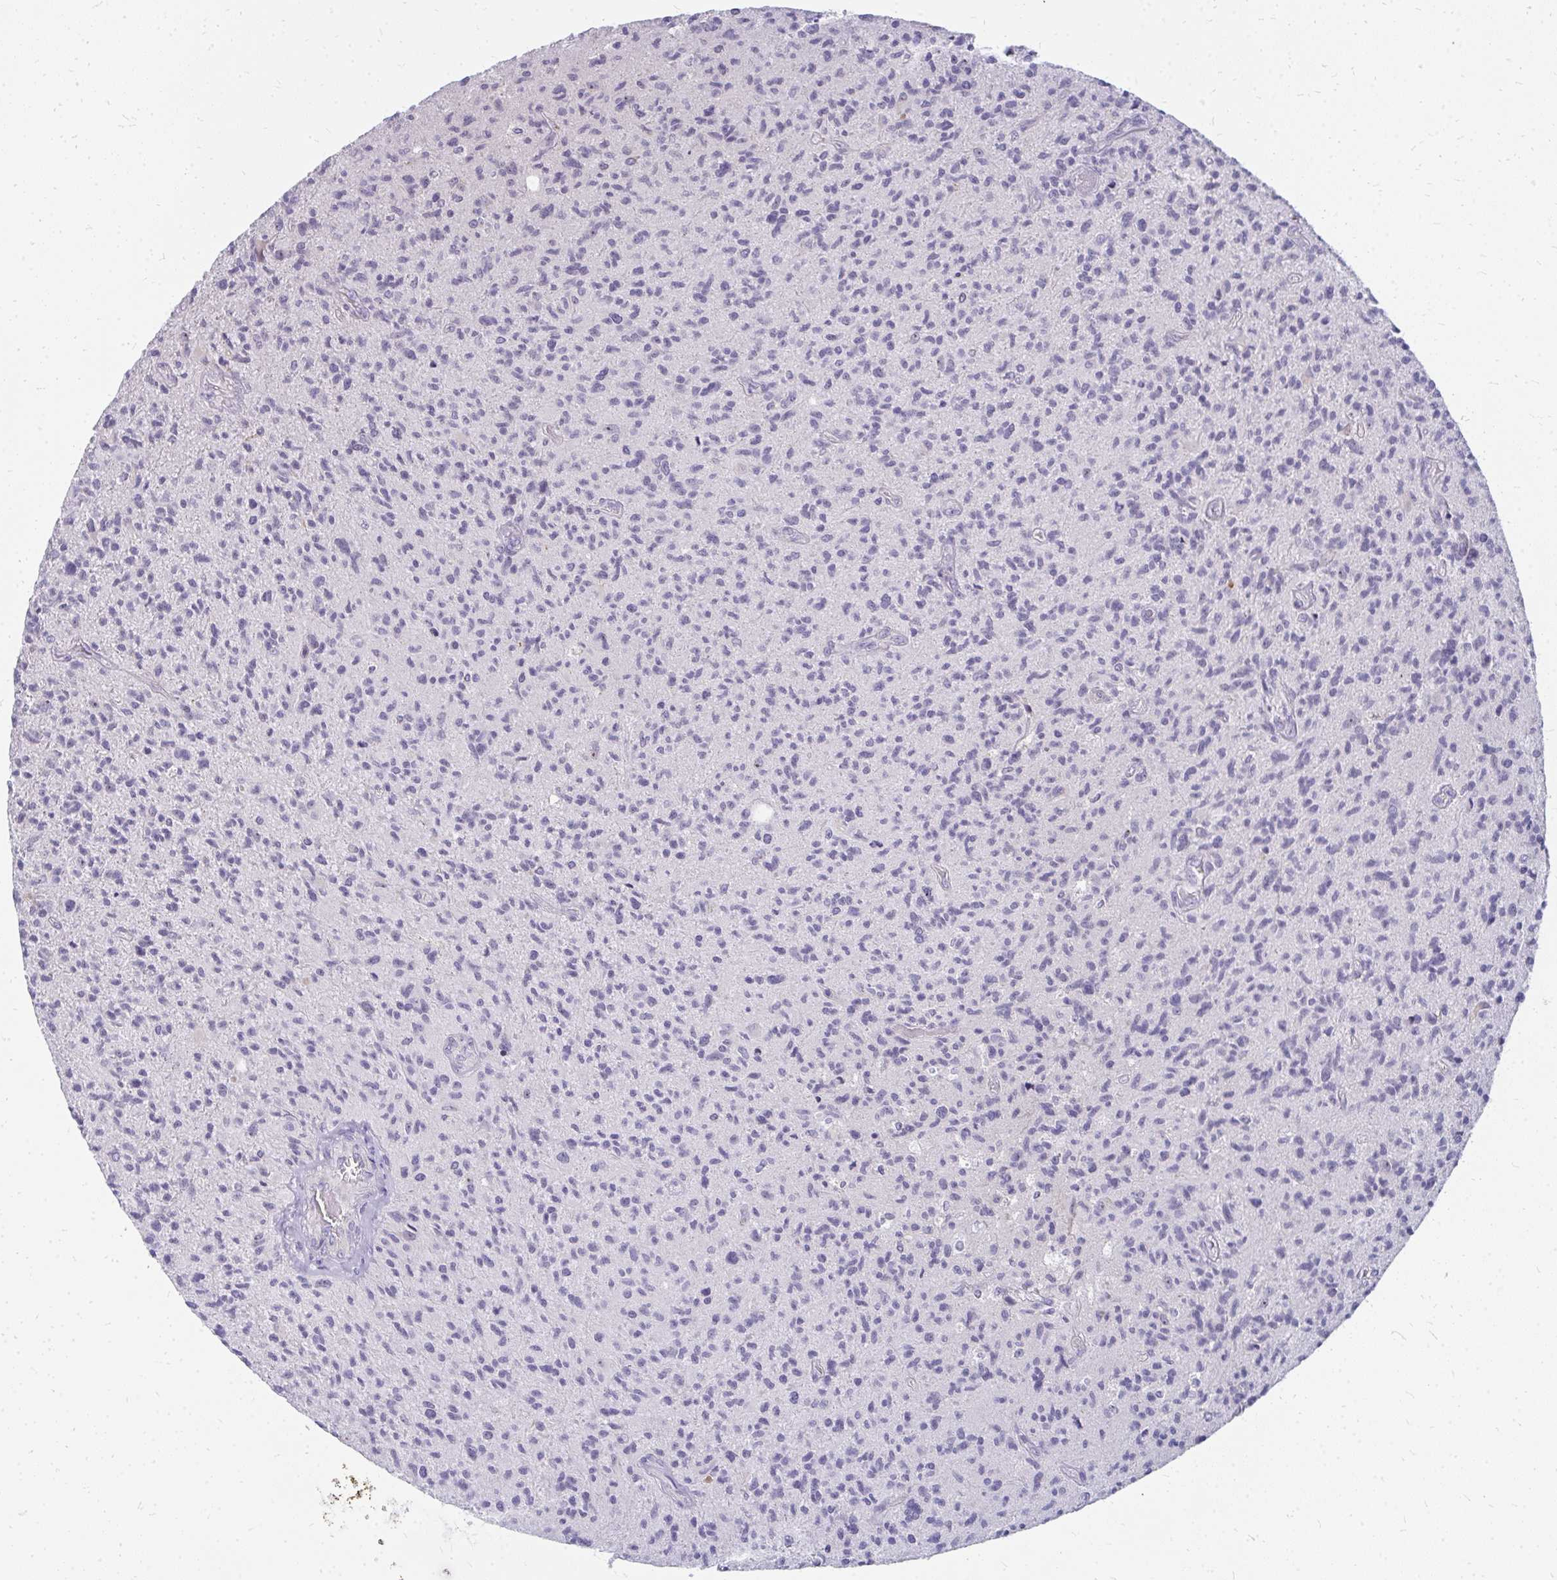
{"staining": {"intensity": "negative", "quantity": "none", "location": "none"}, "tissue": "glioma", "cell_type": "Tumor cells", "image_type": "cancer", "snomed": [{"axis": "morphology", "description": "Glioma, malignant, High grade"}, {"axis": "topography", "description": "Brain"}], "caption": "Immunohistochemistry (IHC) of glioma exhibits no staining in tumor cells.", "gene": "FAM9A", "patient": {"sex": "female", "age": 70}}